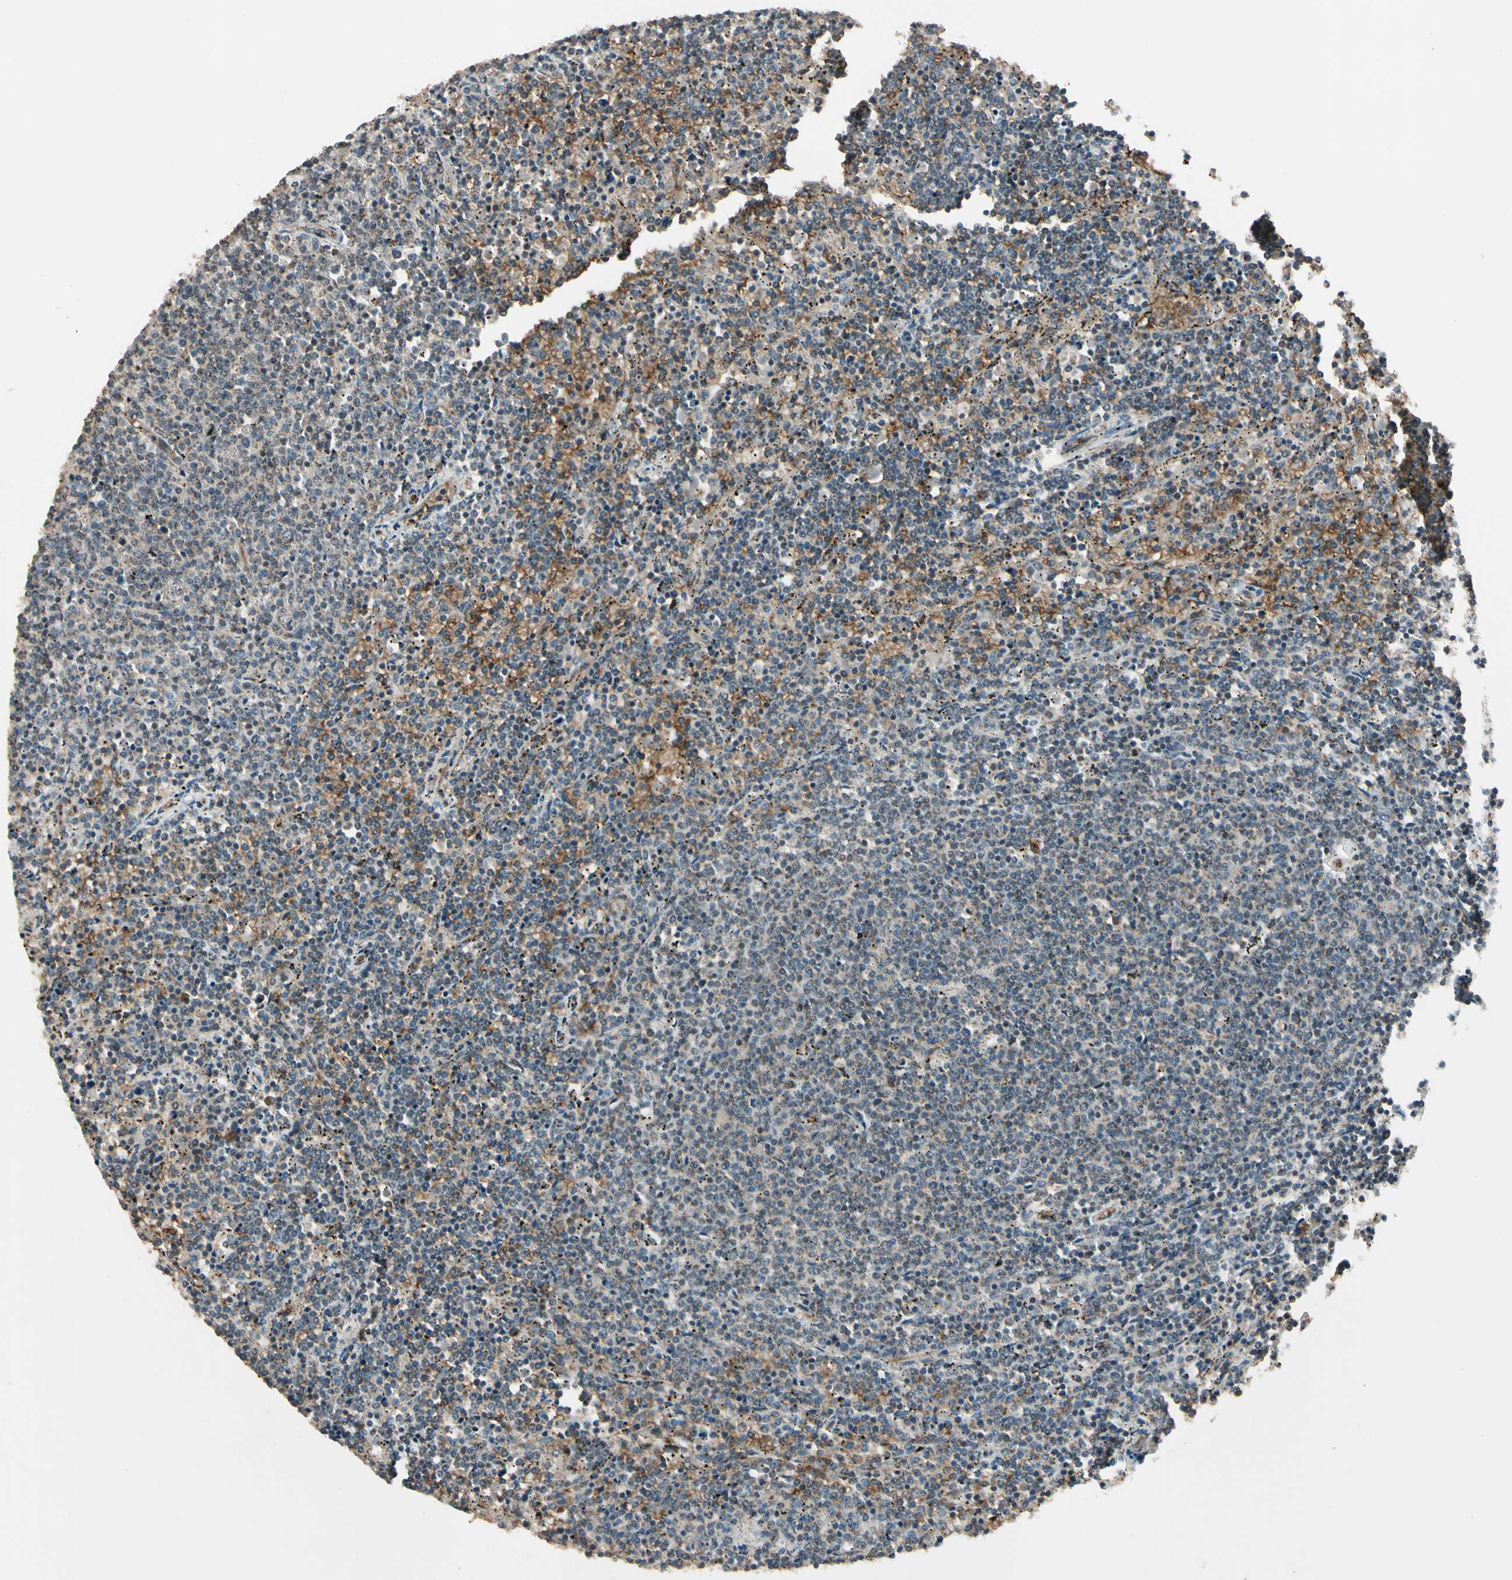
{"staining": {"intensity": "weak", "quantity": "25%-75%", "location": "cytoplasmic/membranous"}, "tissue": "lymphoma", "cell_type": "Tumor cells", "image_type": "cancer", "snomed": [{"axis": "morphology", "description": "Malignant lymphoma, non-Hodgkin's type, Low grade"}, {"axis": "topography", "description": "Spleen"}], "caption": "Immunohistochemistry (IHC) photomicrograph of human malignant lymphoma, non-Hodgkin's type (low-grade) stained for a protein (brown), which reveals low levels of weak cytoplasmic/membranous expression in about 25%-75% of tumor cells.", "gene": "GCK", "patient": {"sex": "female", "age": 50}}